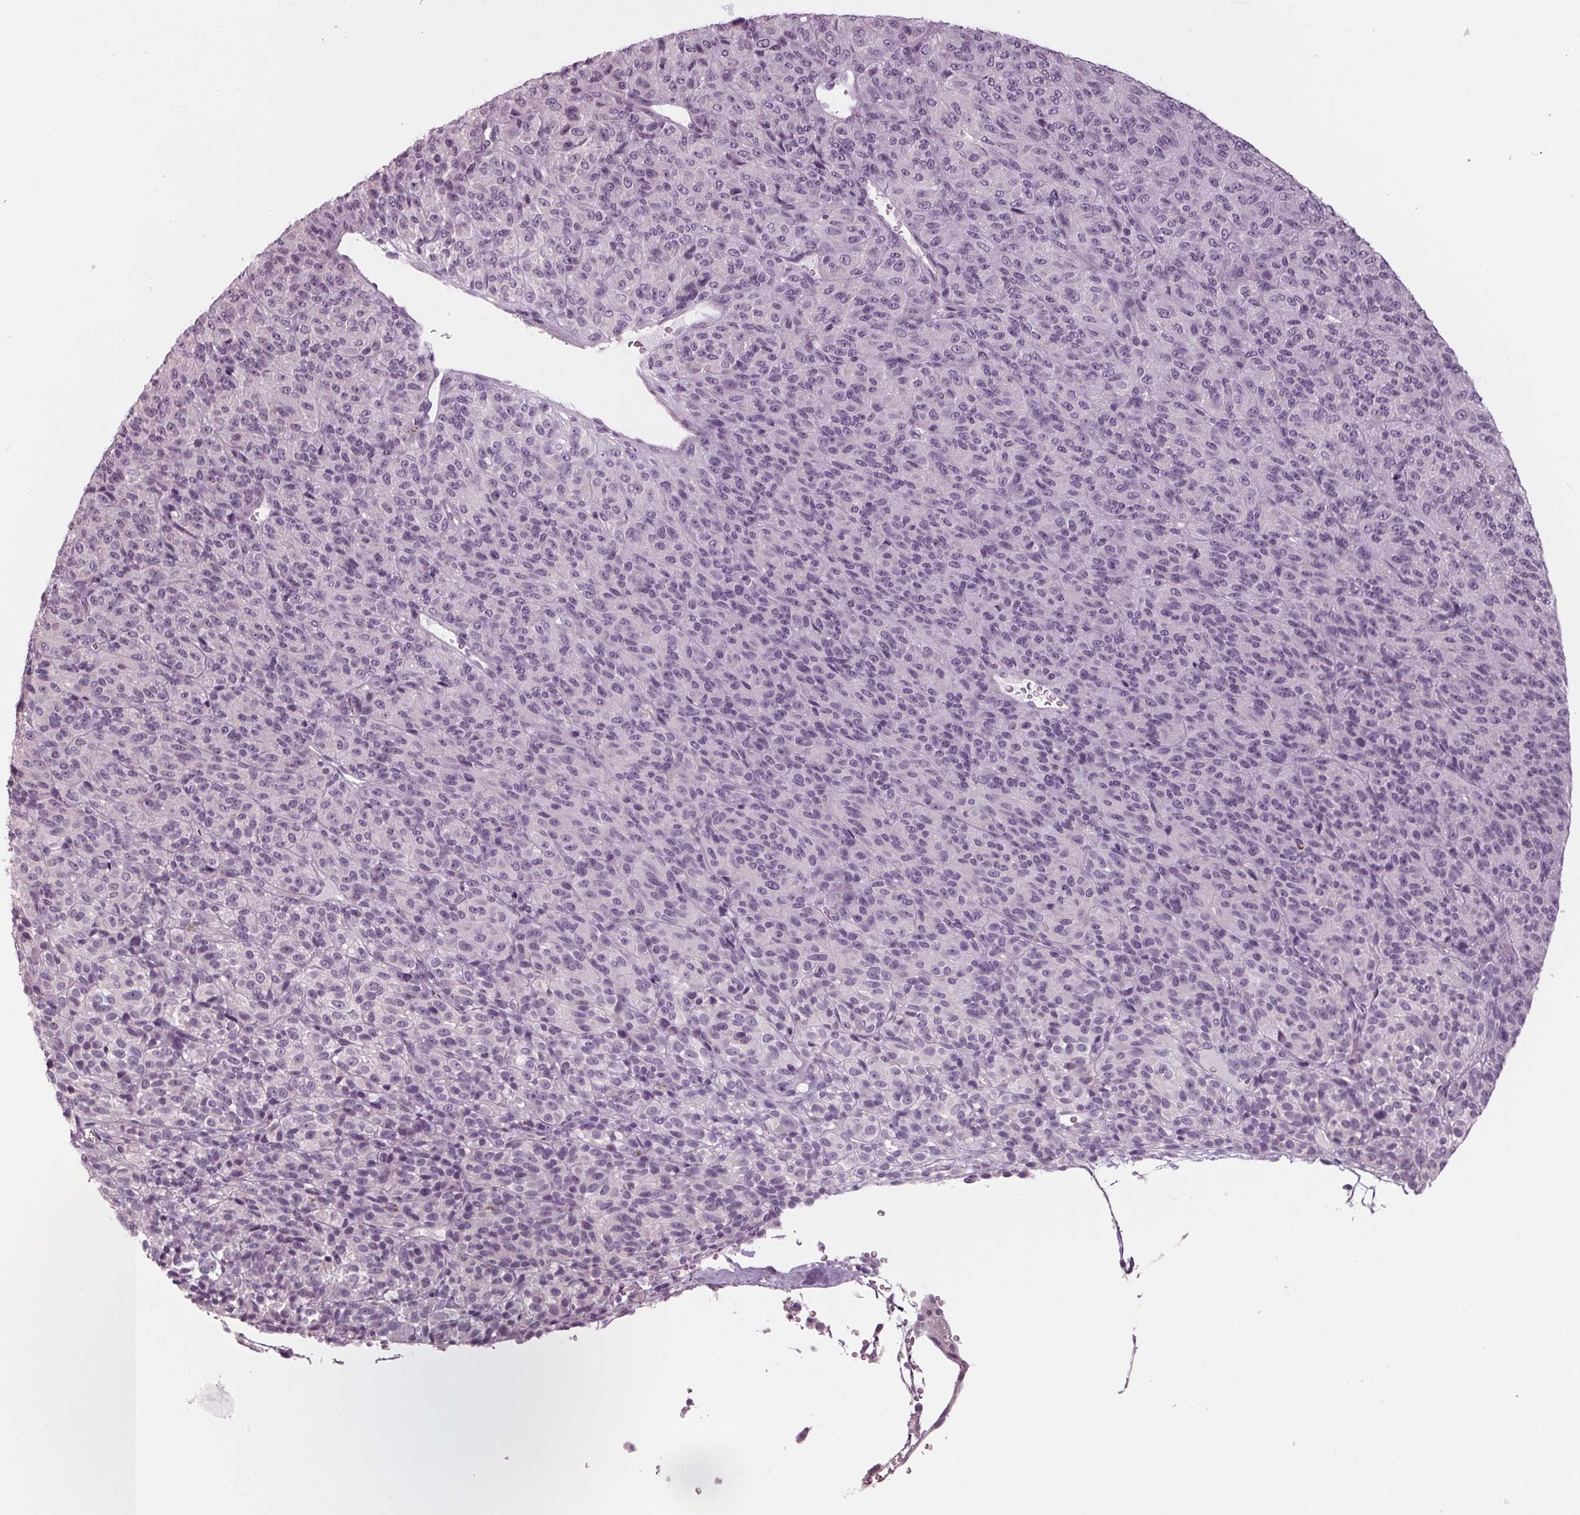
{"staining": {"intensity": "negative", "quantity": "none", "location": "none"}, "tissue": "melanoma", "cell_type": "Tumor cells", "image_type": "cancer", "snomed": [{"axis": "morphology", "description": "Malignant melanoma, Metastatic site"}, {"axis": "topography", "description": "Brain"}], "caption": "Tumor cells show no significant staining in malignant melanoma (metastatic site).", "gene": "TNNC2", "patient": {"sex": "female", "age": 56}}